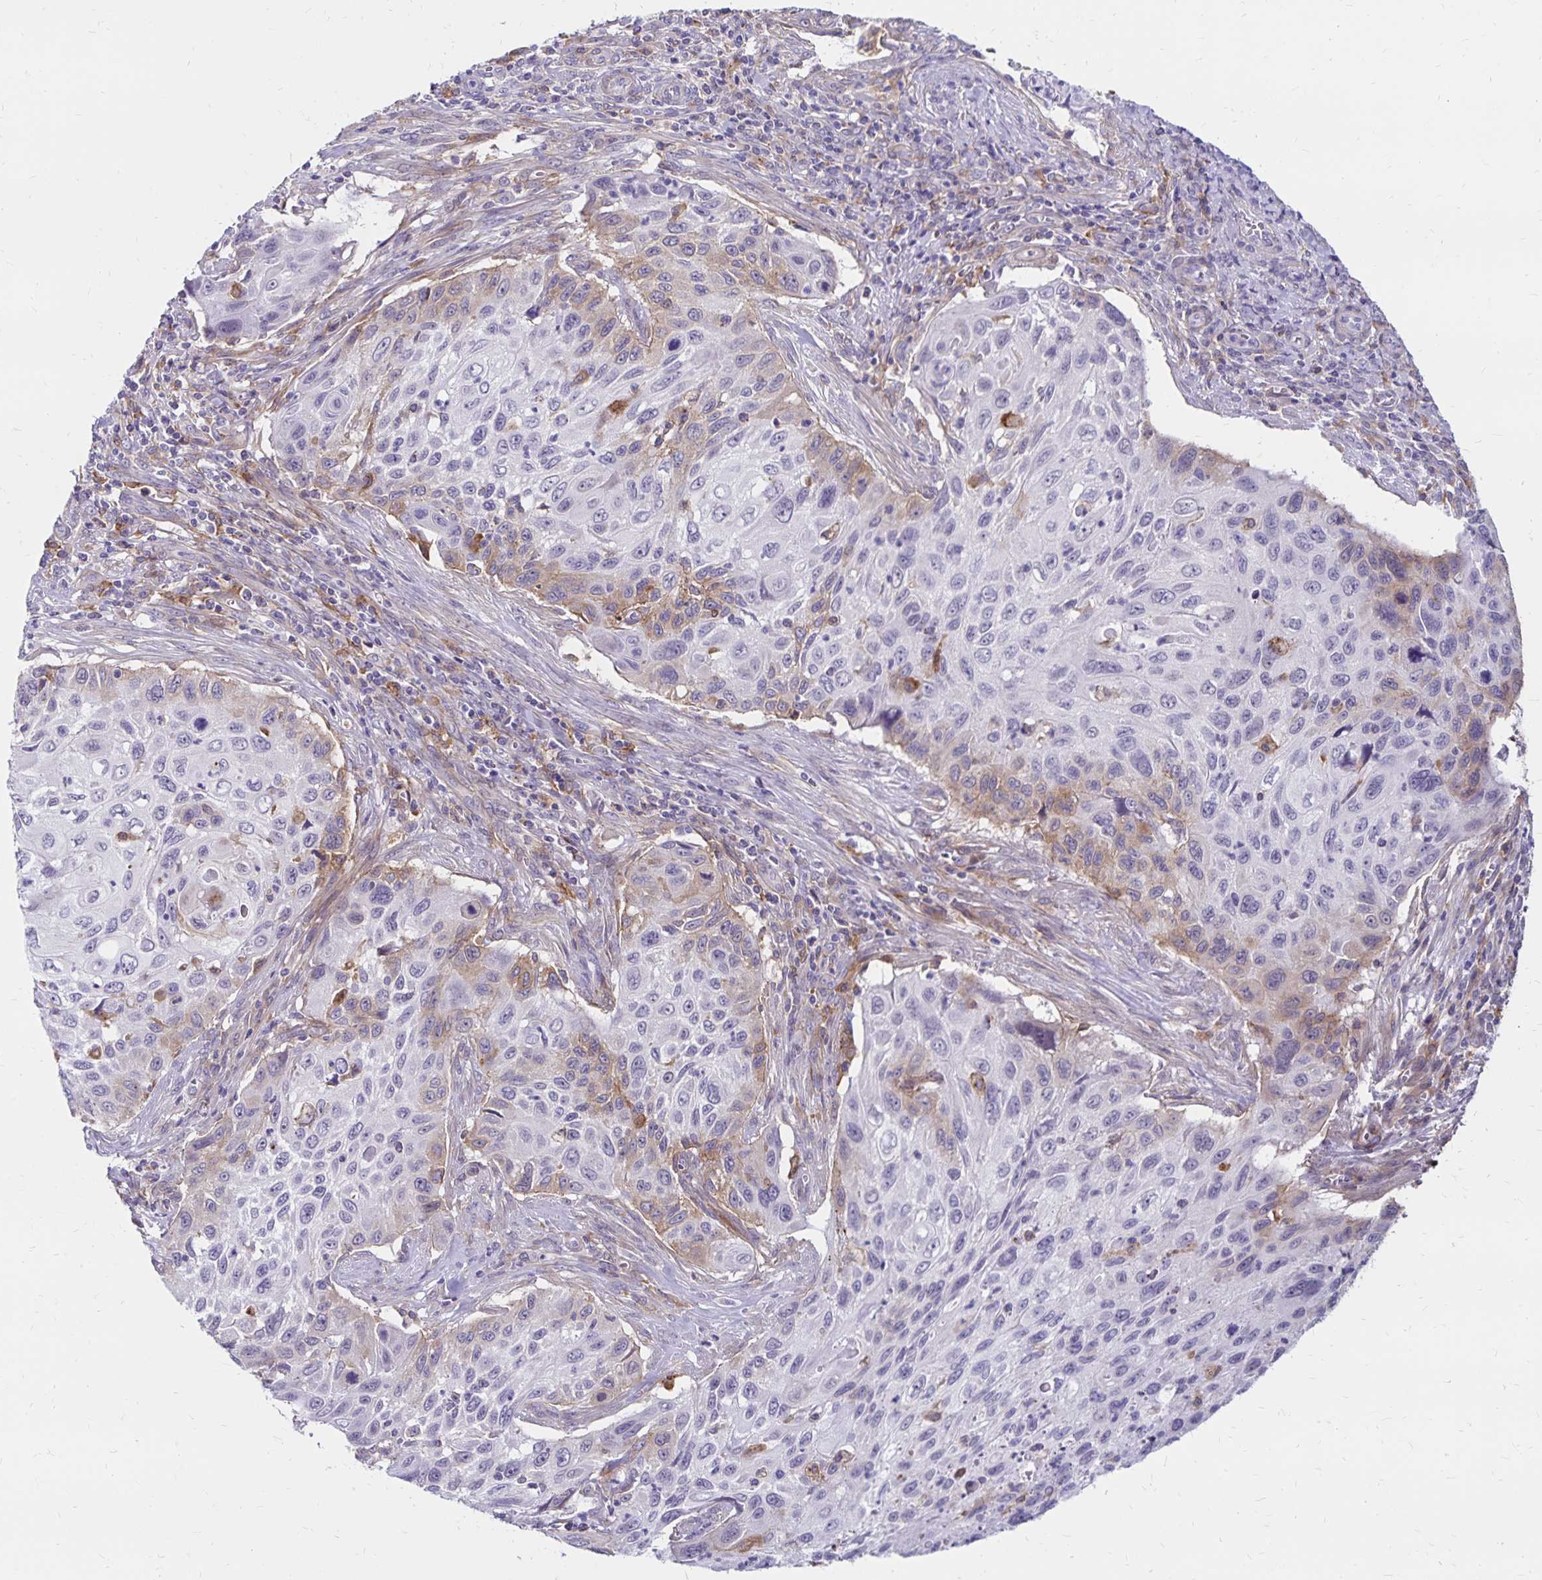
{"staining": {"intensity": "weak", "quantity": "<25%", "location": "cytoplasmic/membranous"}, "tissue": "cervical cancer", "cell_type": "Tumor cells", "image_type": "cancer", "snomed": [{"axis": "morphology", "description": "Squamous cell carcinoma, NOS"}, {"axis": "topography", "description": "Cervix"}], "caption": "Tumor cells show no significant positivity in squamous cell carcinoma (cervical).", "gene": "TNS3", "patient": {"sex": "female", "age": 70}}